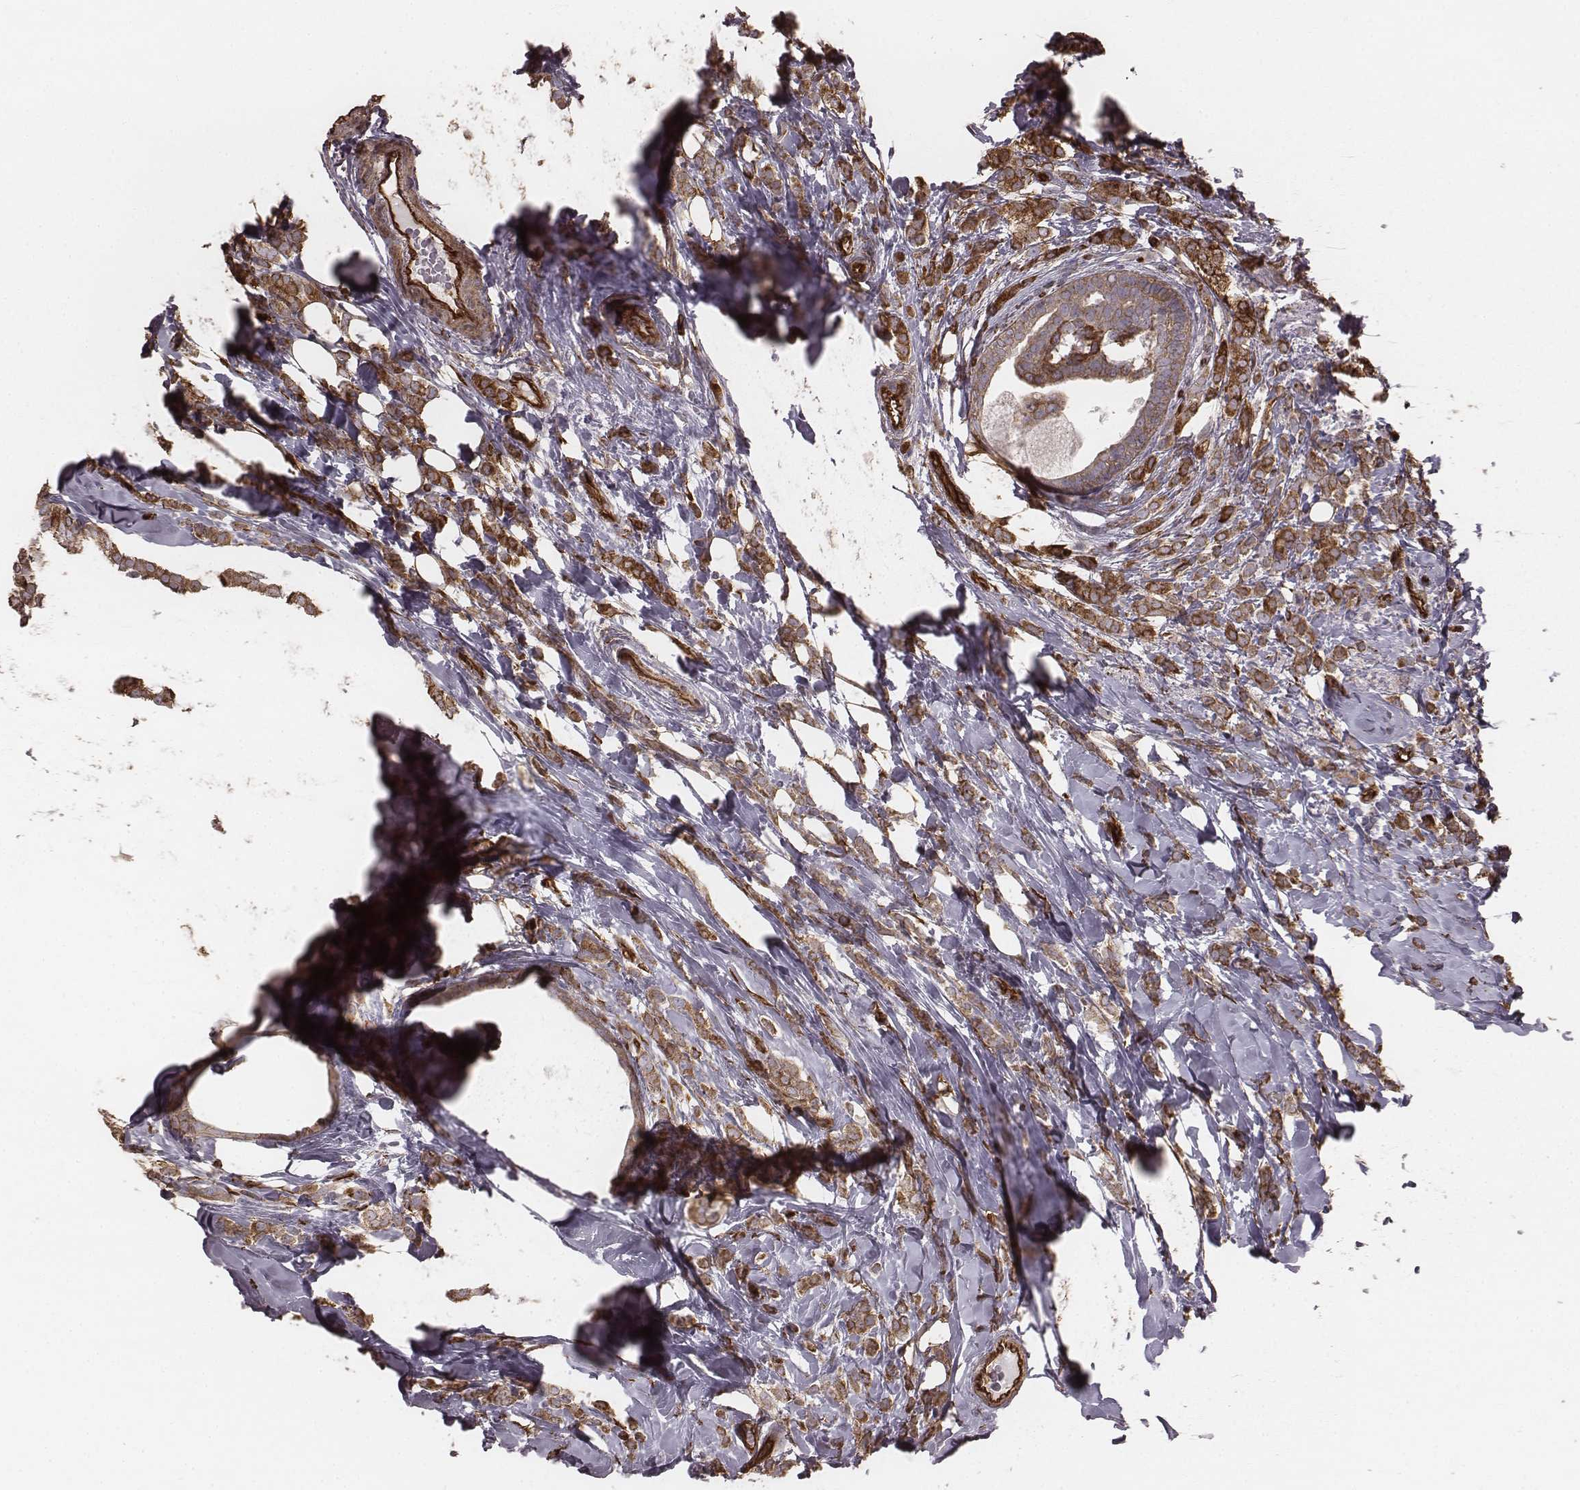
{"staining": {"intensity": "moderate", "quantity": ">75%", "location": "cytoplasmic/membranous,nuclear"}, "tissue": "breast cancer", "cell_type": "Tumor cells", "image_type": "cancer", "snomed": [{"axis": "morphology", "description": "Lobular carcinoma"}, {"axis": "topography", "description": "Breast"}], "caption": "Approximately >75% of tumor cells in human breast cancer (lobular carcinoma) display moderate cytoplasmic/membranous and nuclear protein expression as visualized by brown immunohistochemical staining.", "gene": "PALMD", "patient": {"sex": "female", "age": 49}}